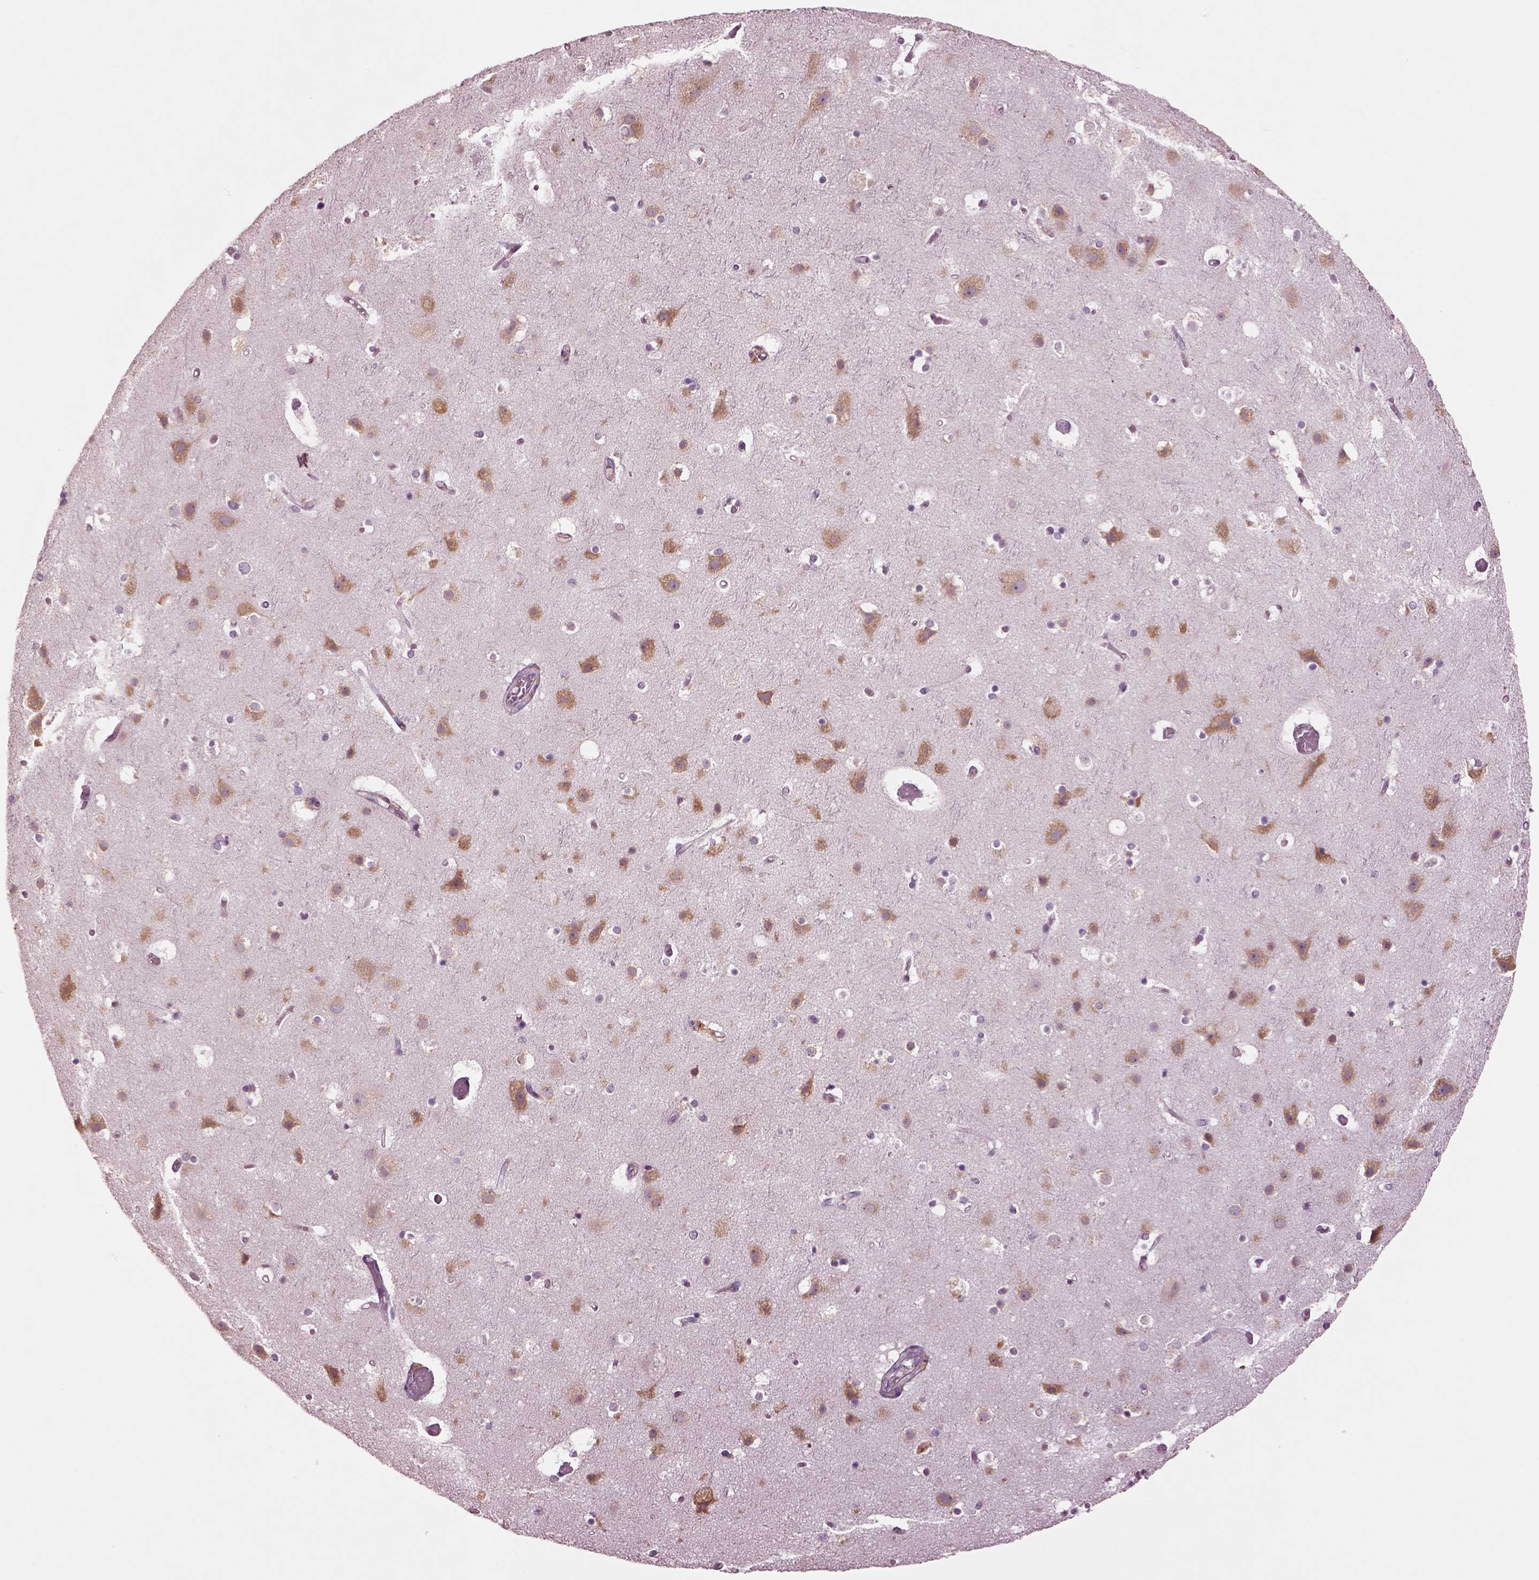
{"staining": {"intensity": "negative", "quantity": "none", "location": "none"}, "tissue": "cerebral cortex", "cell_type": "Endothelial cells", "image_type": "normal", "snomed": [{"axis": "morphology", "description": "Normal tissue, NOS"}, {"axis": "topography", "description": "Cerebral cortex"}], "caption": "IHC micrograph of normal cerebral cortex: cerebral cortex stained with DAB demonstrates no significant protein expression in endothelial cells.", "gene": "SEC23A", "patient": {"sex": "female", "age": 52}}